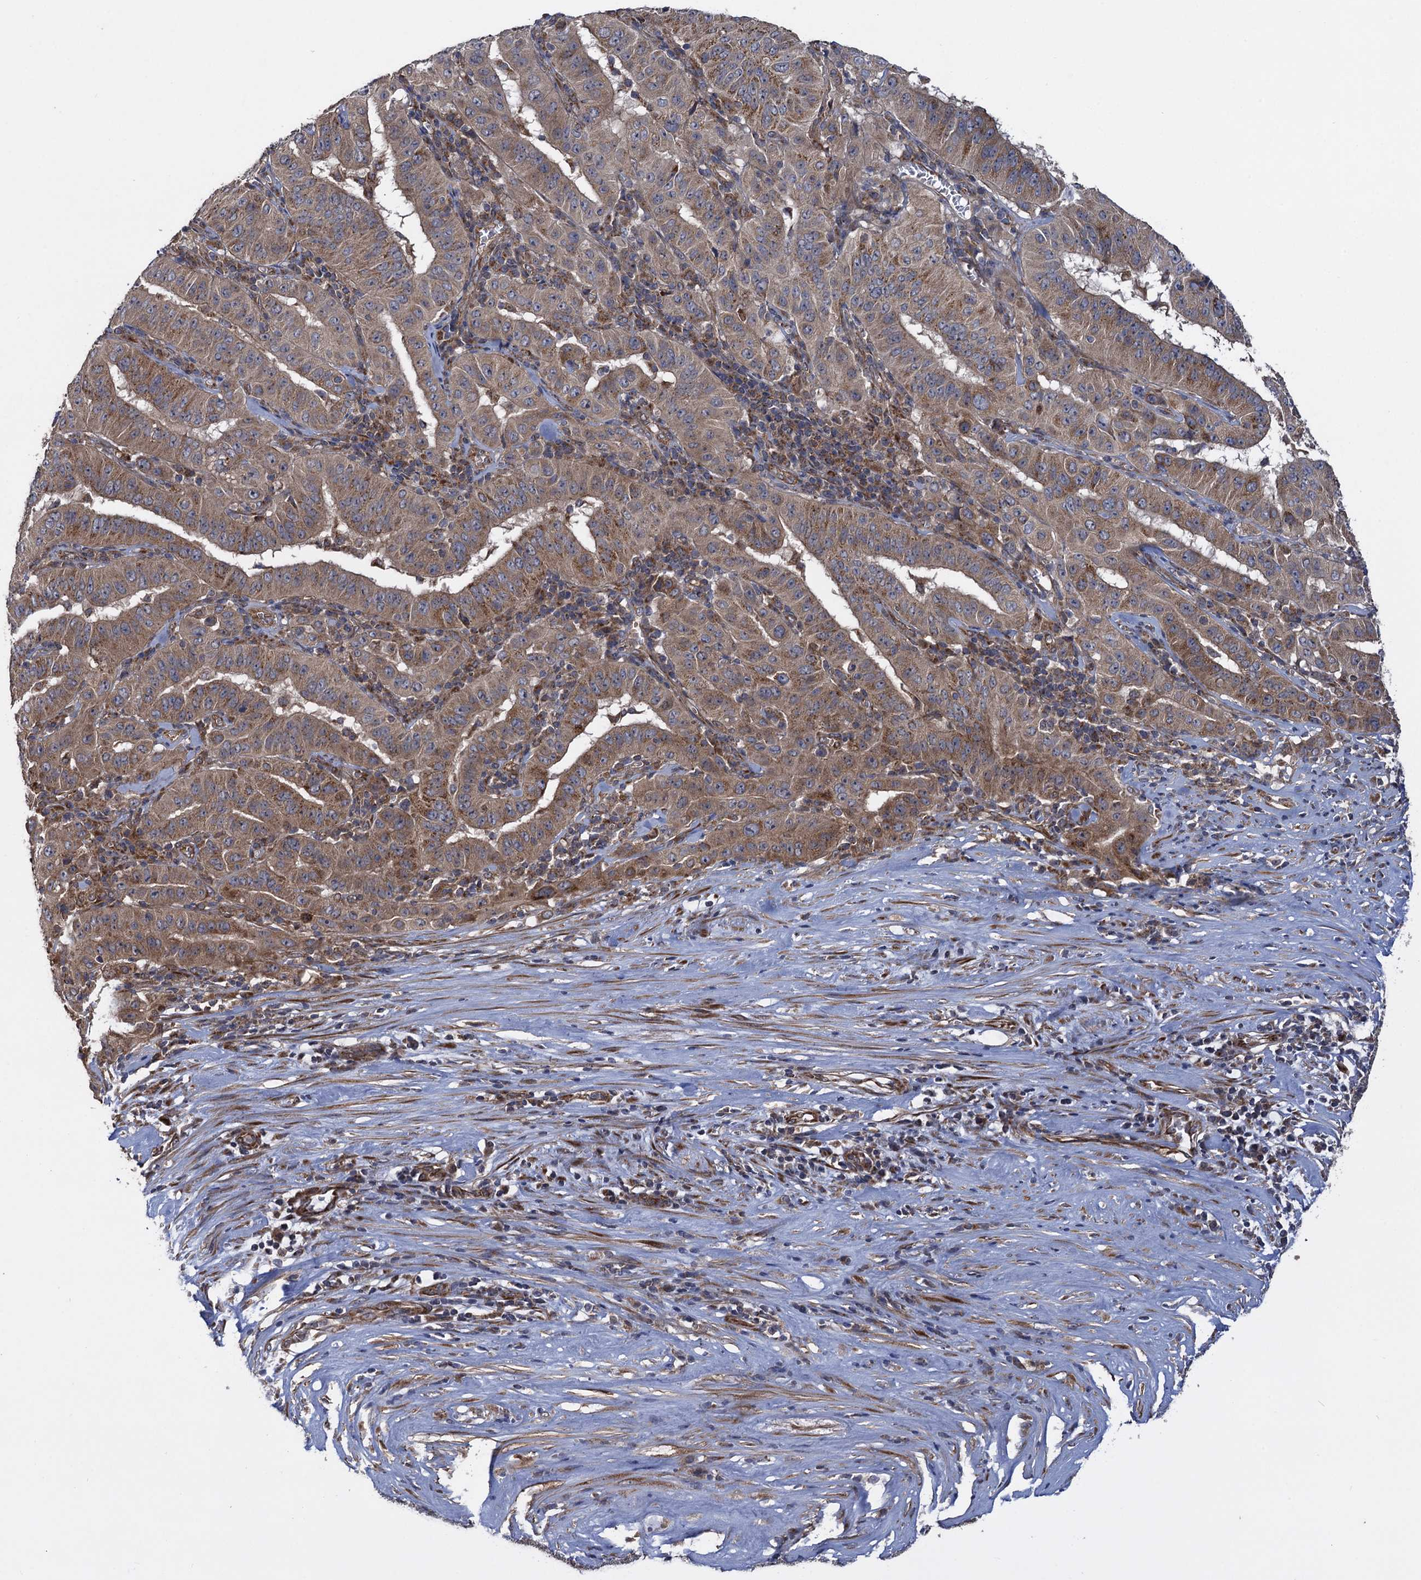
{"staining": {"intensity": "moderate", "quantity": "25%-75%", "location": "cytoplasmic/membranous"}, "tissue": "pancreatic cancer", "cell_type": "Tumor cells", "image_type": "cancer", "snomed": [{"axis": "morphology", "description": "Adenocarcinoma, NOS"}, {"axis": "topography", "description": "Pancreas"}], "caption": "Protein staining of pancreatic cancer (adenocarcinoma) tissue displays moderate cytoplasmic/membranous positivity in approximately 25%-75% of tumor cells.", "gene": "HAUS1", "patient": {"sex": "male", "age": 63}}